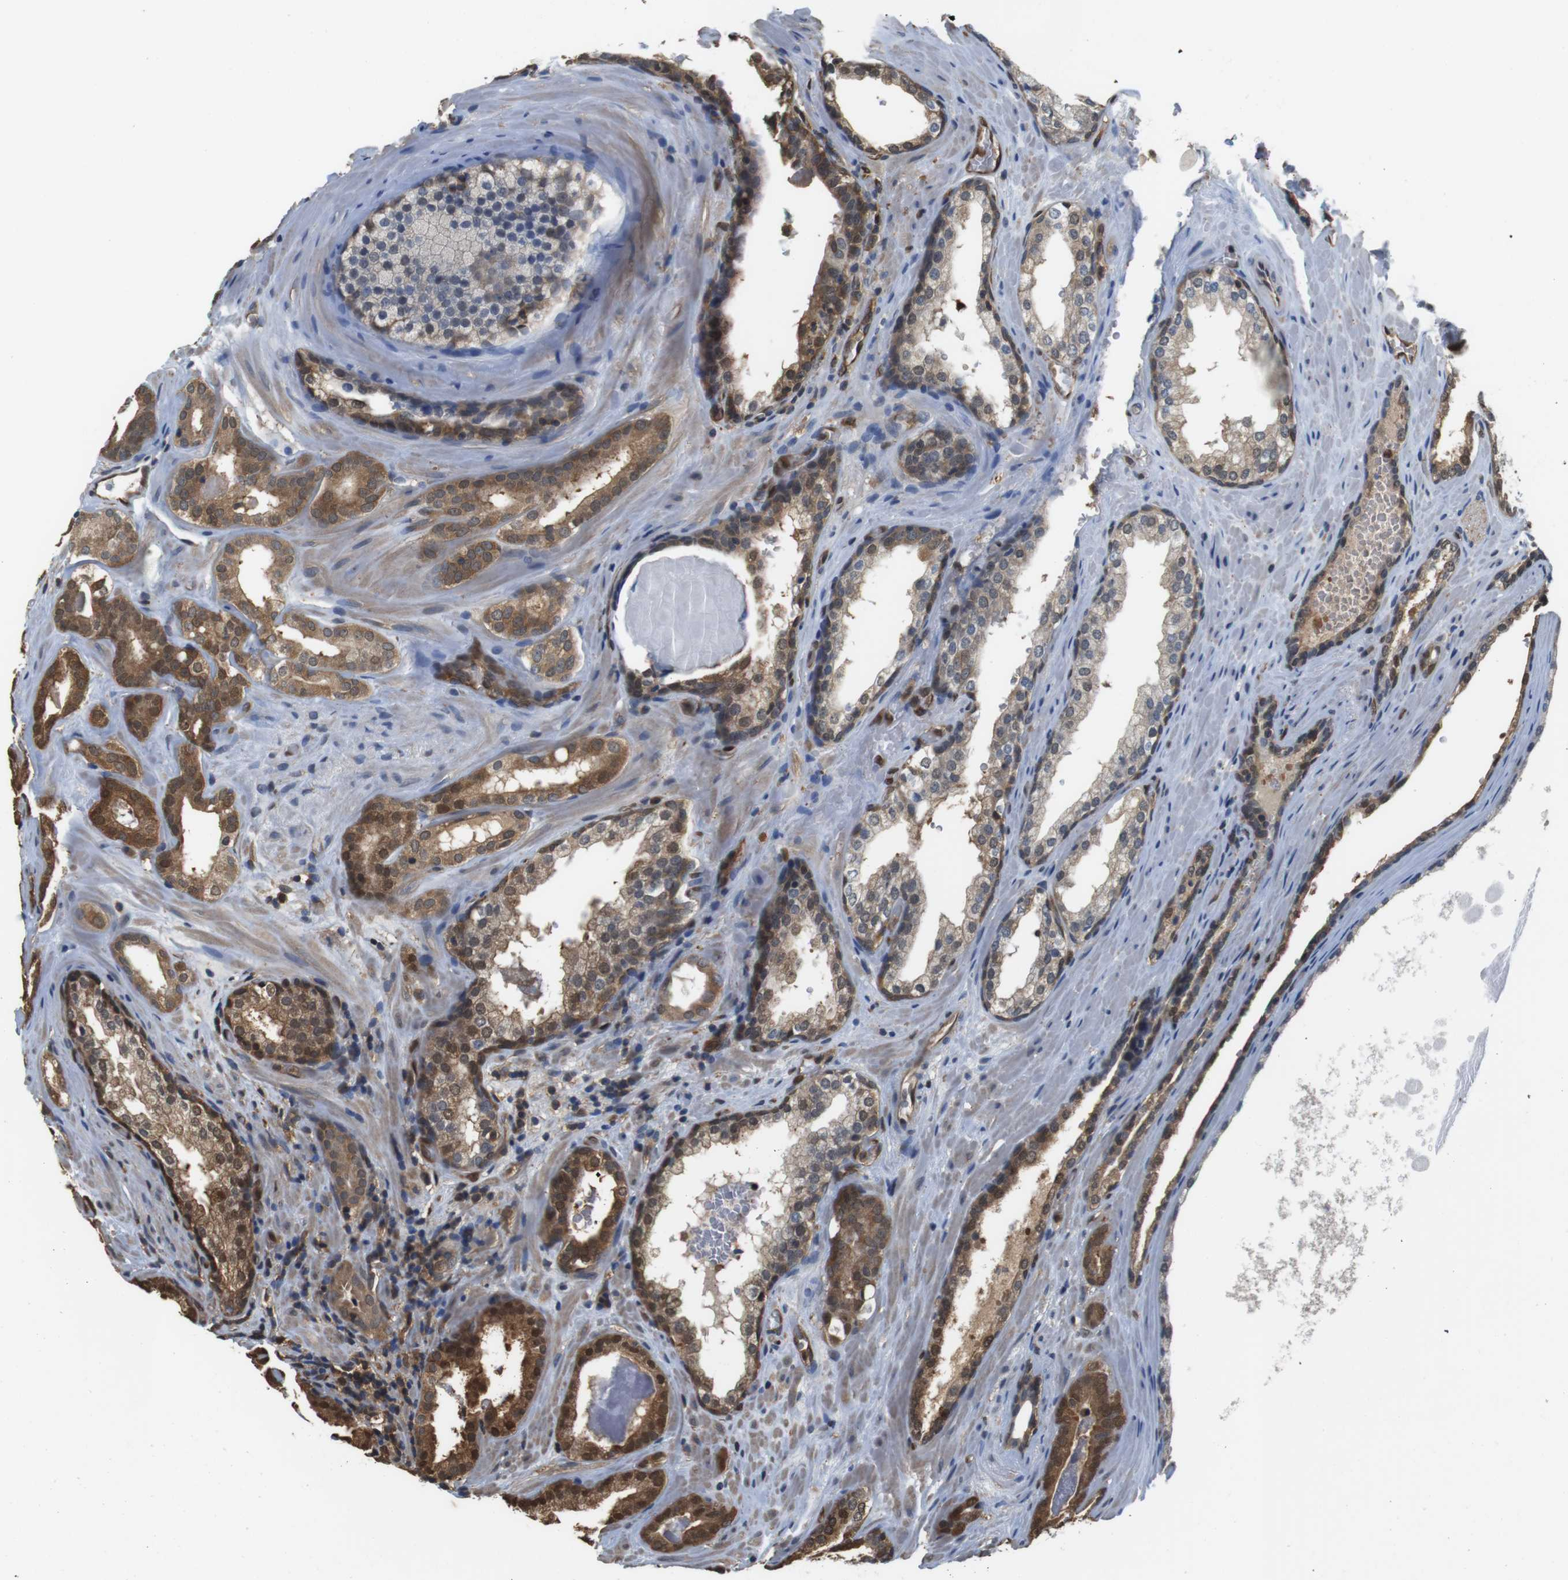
{"staining": {"intensity": "moderate", "quantity": ">75%", "location": "cytoplasmic/membranous,nuclear"}, "tissue": "prostate cancer", "cell_type": "Tumor cells", "image_type": "cancer", "snomed": [{"axis": "morphology", "description": "Adenocarcinoma, High grade"}, {"axis": "topography", "description": "Prostate"}], "caption": "Immunohistochemistry (IHC) (DAB (3,3'-diaminobenzidine)) staining of prostate high-grade adenocarcinoma reveals moderate cytoplasmic/membranous and nuclear protein expression in about >75% of tumor cells.", "gene": "LDHA", "patient": {"sex": "male", "age": 60}}